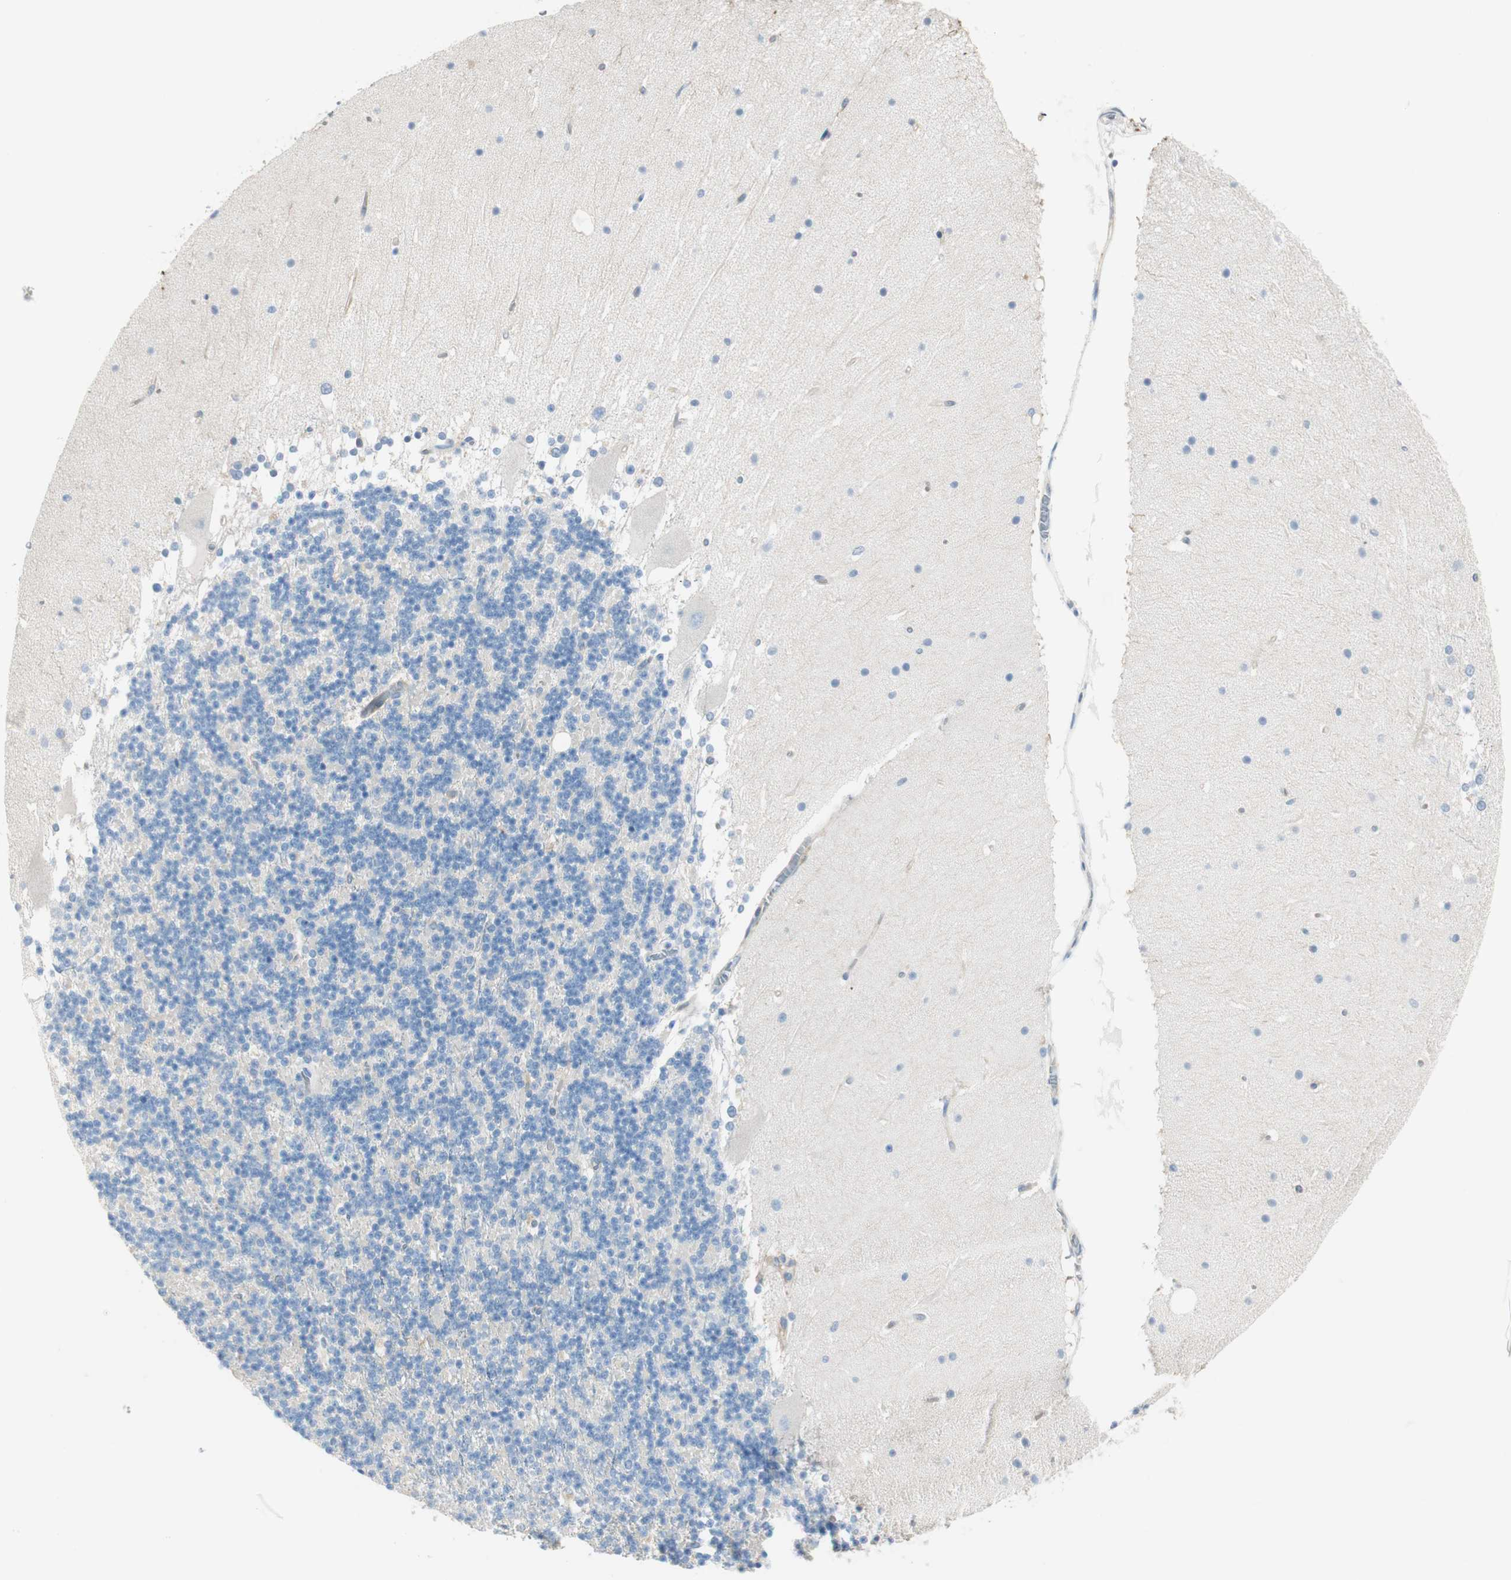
{"staining": {"intensity": "negative", "quantity": "none", "location": "none"}, "tissue": "cerebellum", "cell_type": "Cells in granular layer", "image_type": "normal", "snomed": [{"axis": "morphology", "description": "Normal tissue, NOS"}, {"axis": "topography", "description": "Cerebellum"}], "caption": "IHC image of benign cerebellum stained for a protein (brown), which displays no expression in cells in granular layer.", "gene": "CDK3", "patient": {"sex": "female", "age": 19}}